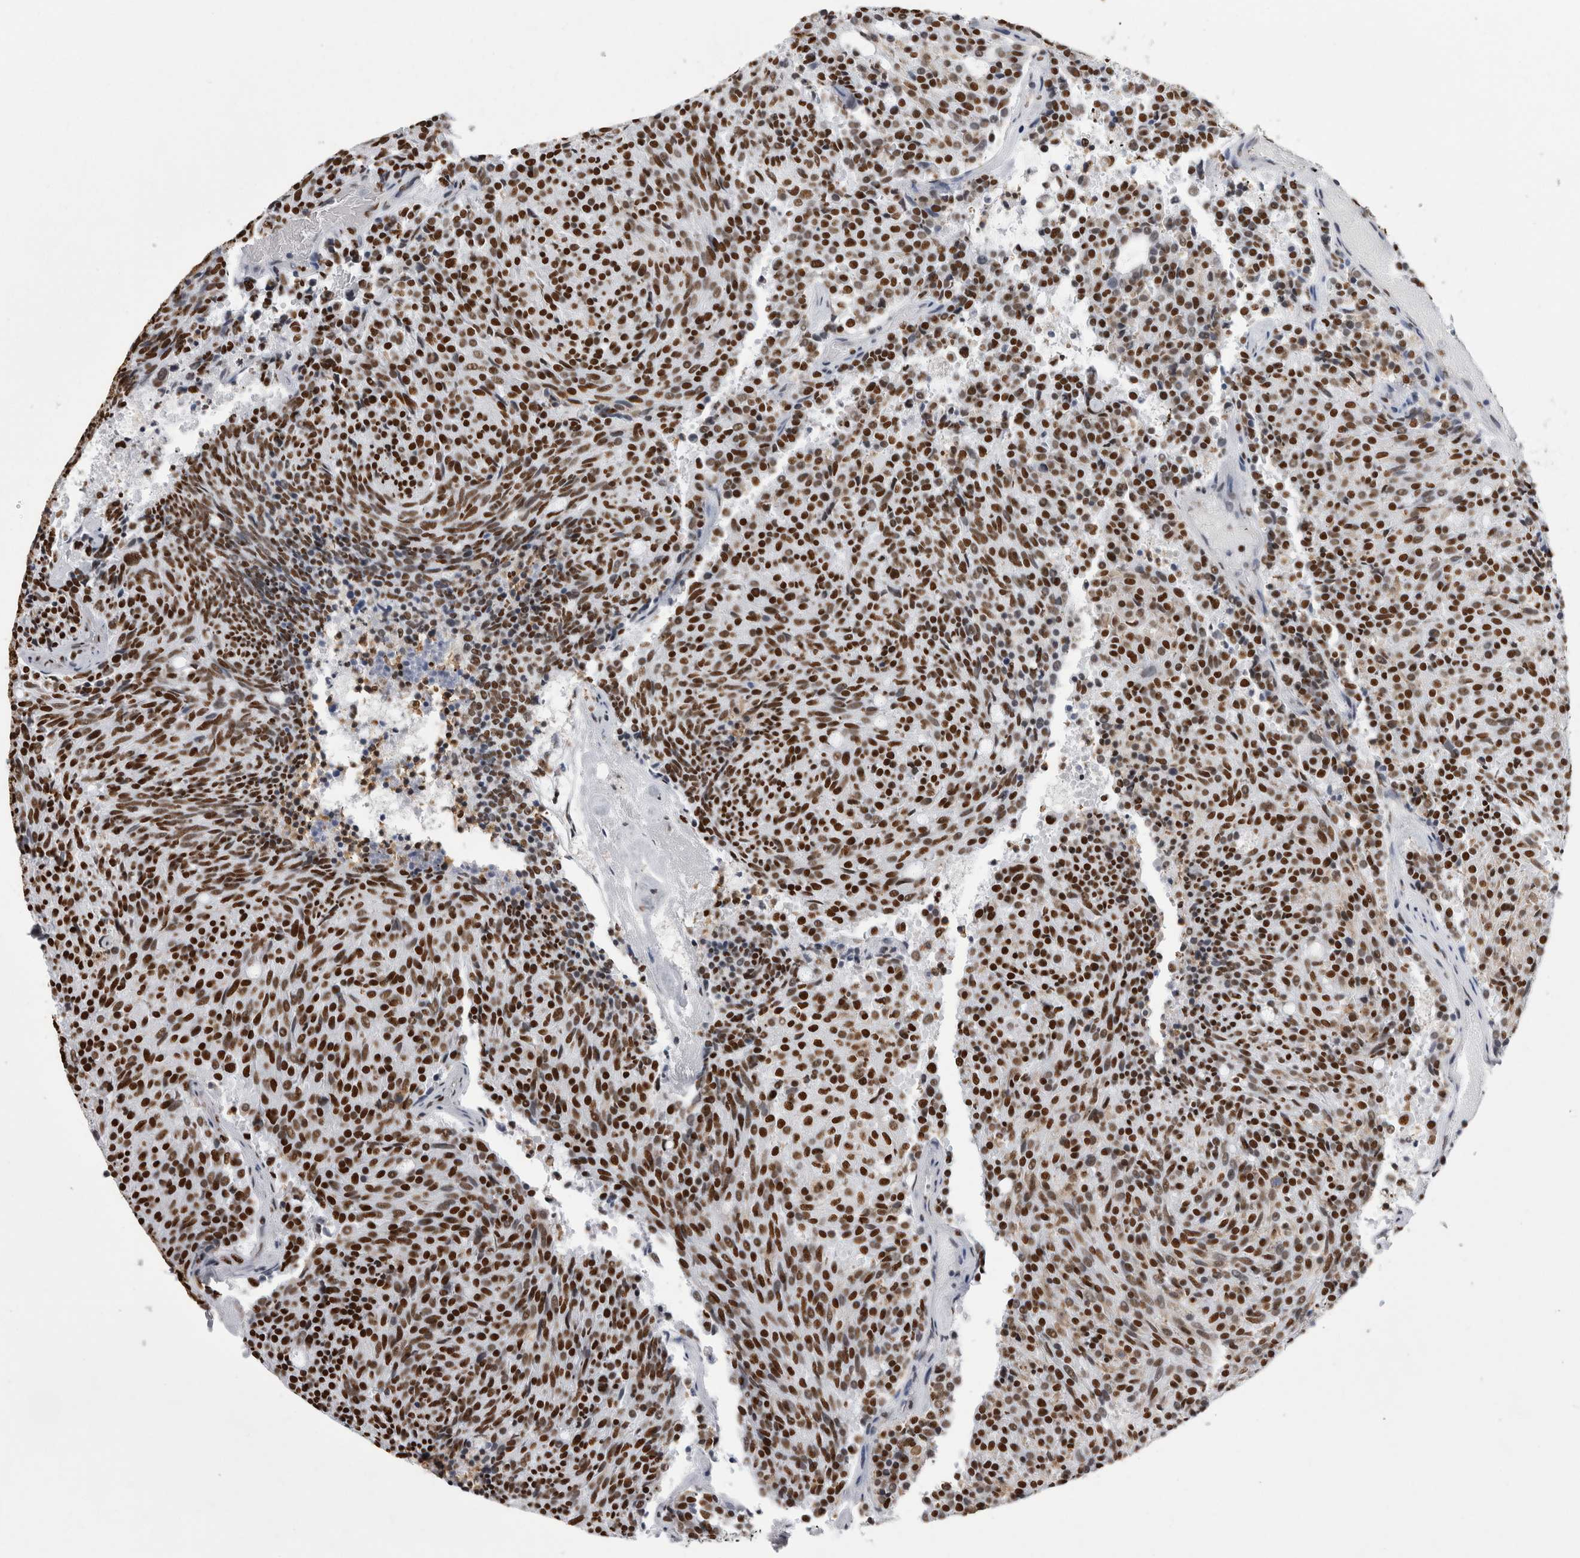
{"staining": {"intensity": "strong", "quantity": ">75%", "location": "nuclear"}, "tissue": "carcinoid", "cell_type": "Tumor cells", "image_type": "cancer", "snomed": [{"axis": "morphology", "description": "Carcinoid, malignant, NOS"}, {"axis": "topography", "description": "Pancreas"}], "caption": "A high-resolution micrograph shows immunohistochemistry staining of carcinoid, which displays strong nuclear staining in about >75% of tumor cells. Immunohistochemistry (ihc) stains the protein in brown and the nuclei are stained blue.", "gene": "ALPK3", "patient": {"sex": "female", "age": 54}}